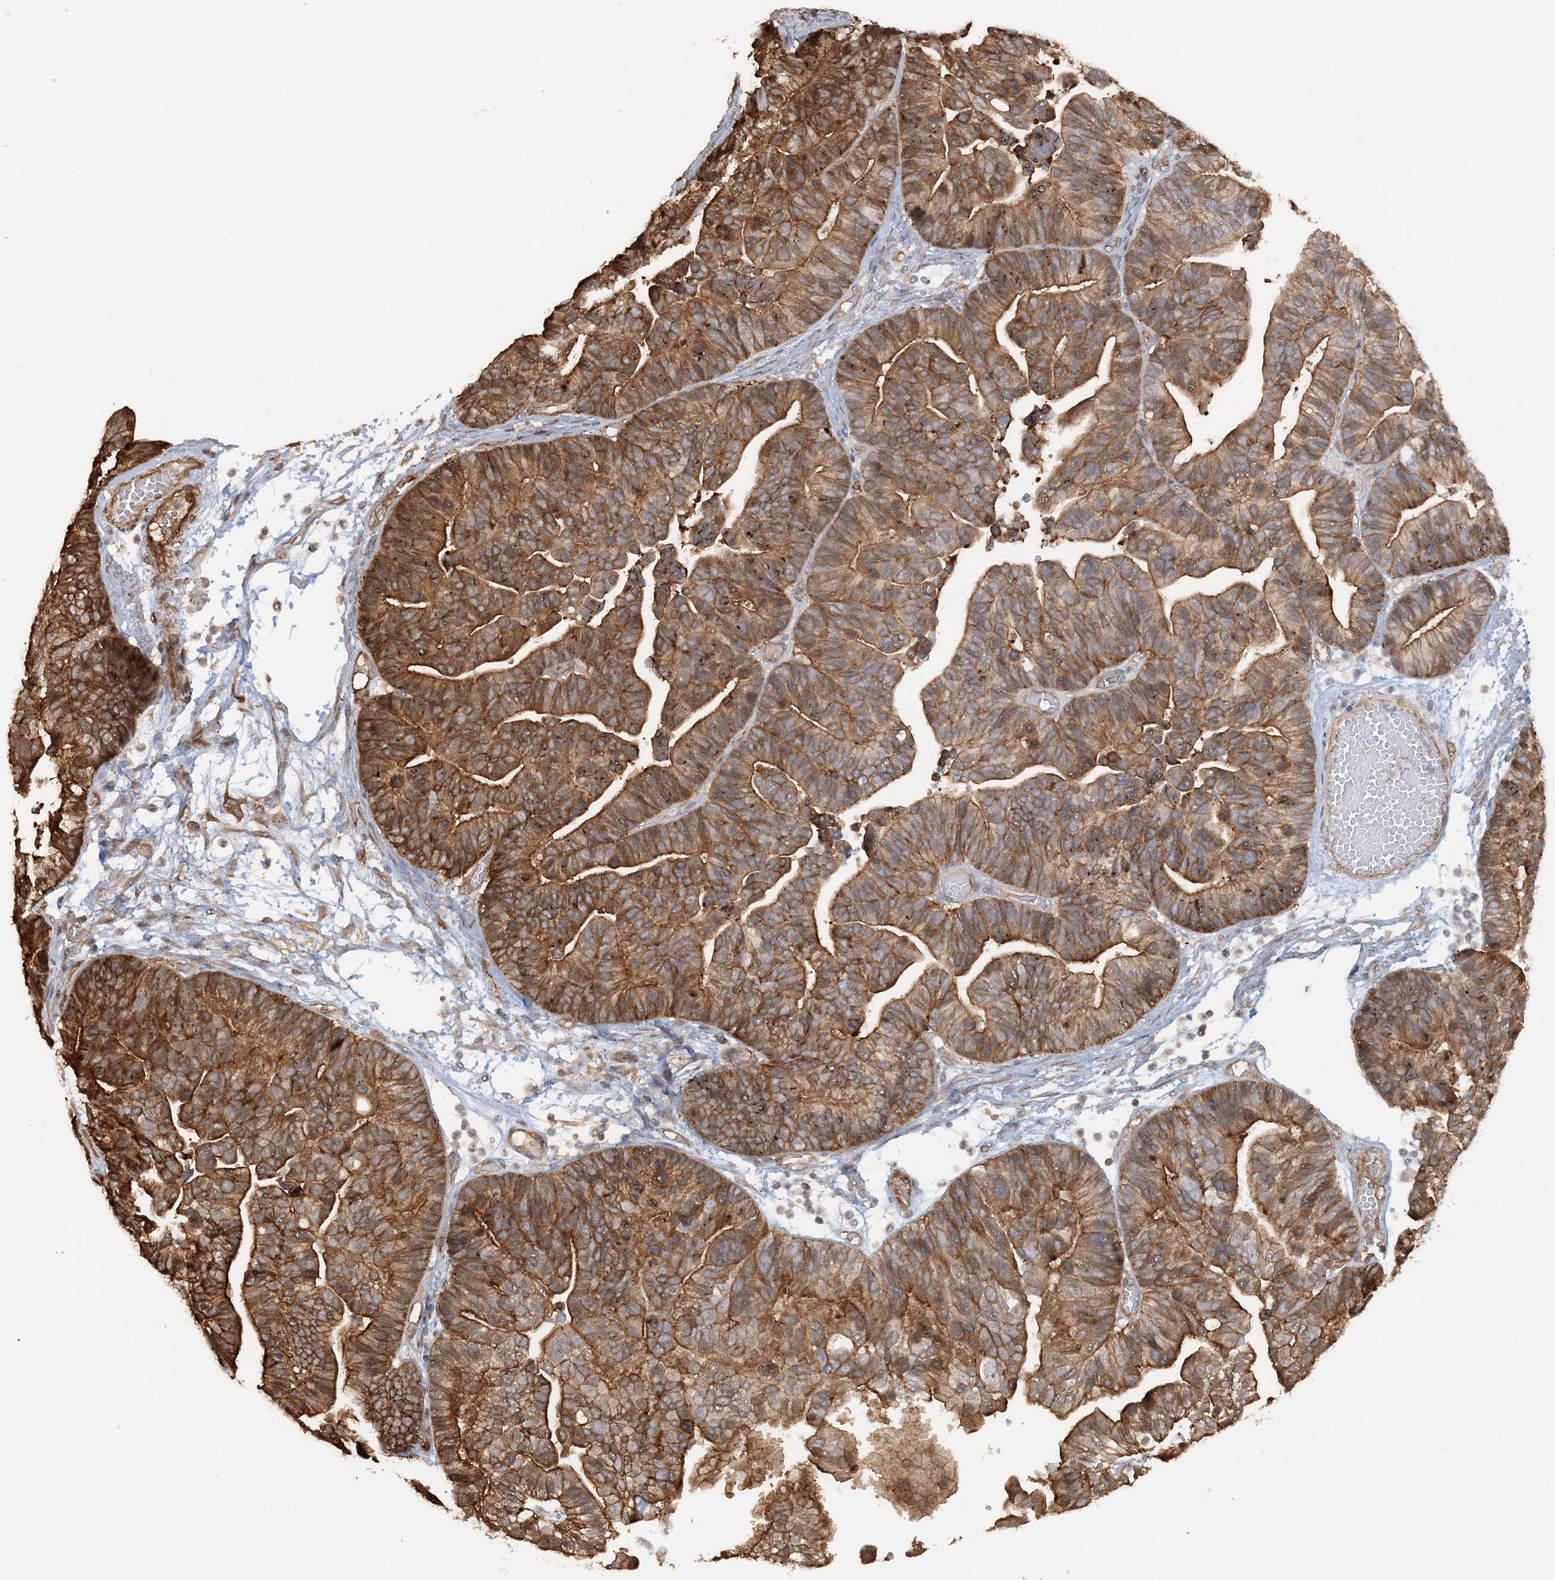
{"staining": {"intensity": "strong", "quantity": ">75%", "location": "cytoplasmic/membranous"}, "tissue": "ovarian cancer", "cell_type": "Tumor cells", "image_type": "cancer", "snomed": [{"axis": "morphology", "description": "Cystadenocarcinoma, serous, NOS"}, {"axis": "topography", "description": "Ovary"}], "caption": "Ovarian cancer stained for a protein (brown) reveals strong cytoplasmic/membranous positive staining in about >75% of tumor cells.", "gene": "DSTN", "patient": {"sex": "female", "age": 56}}